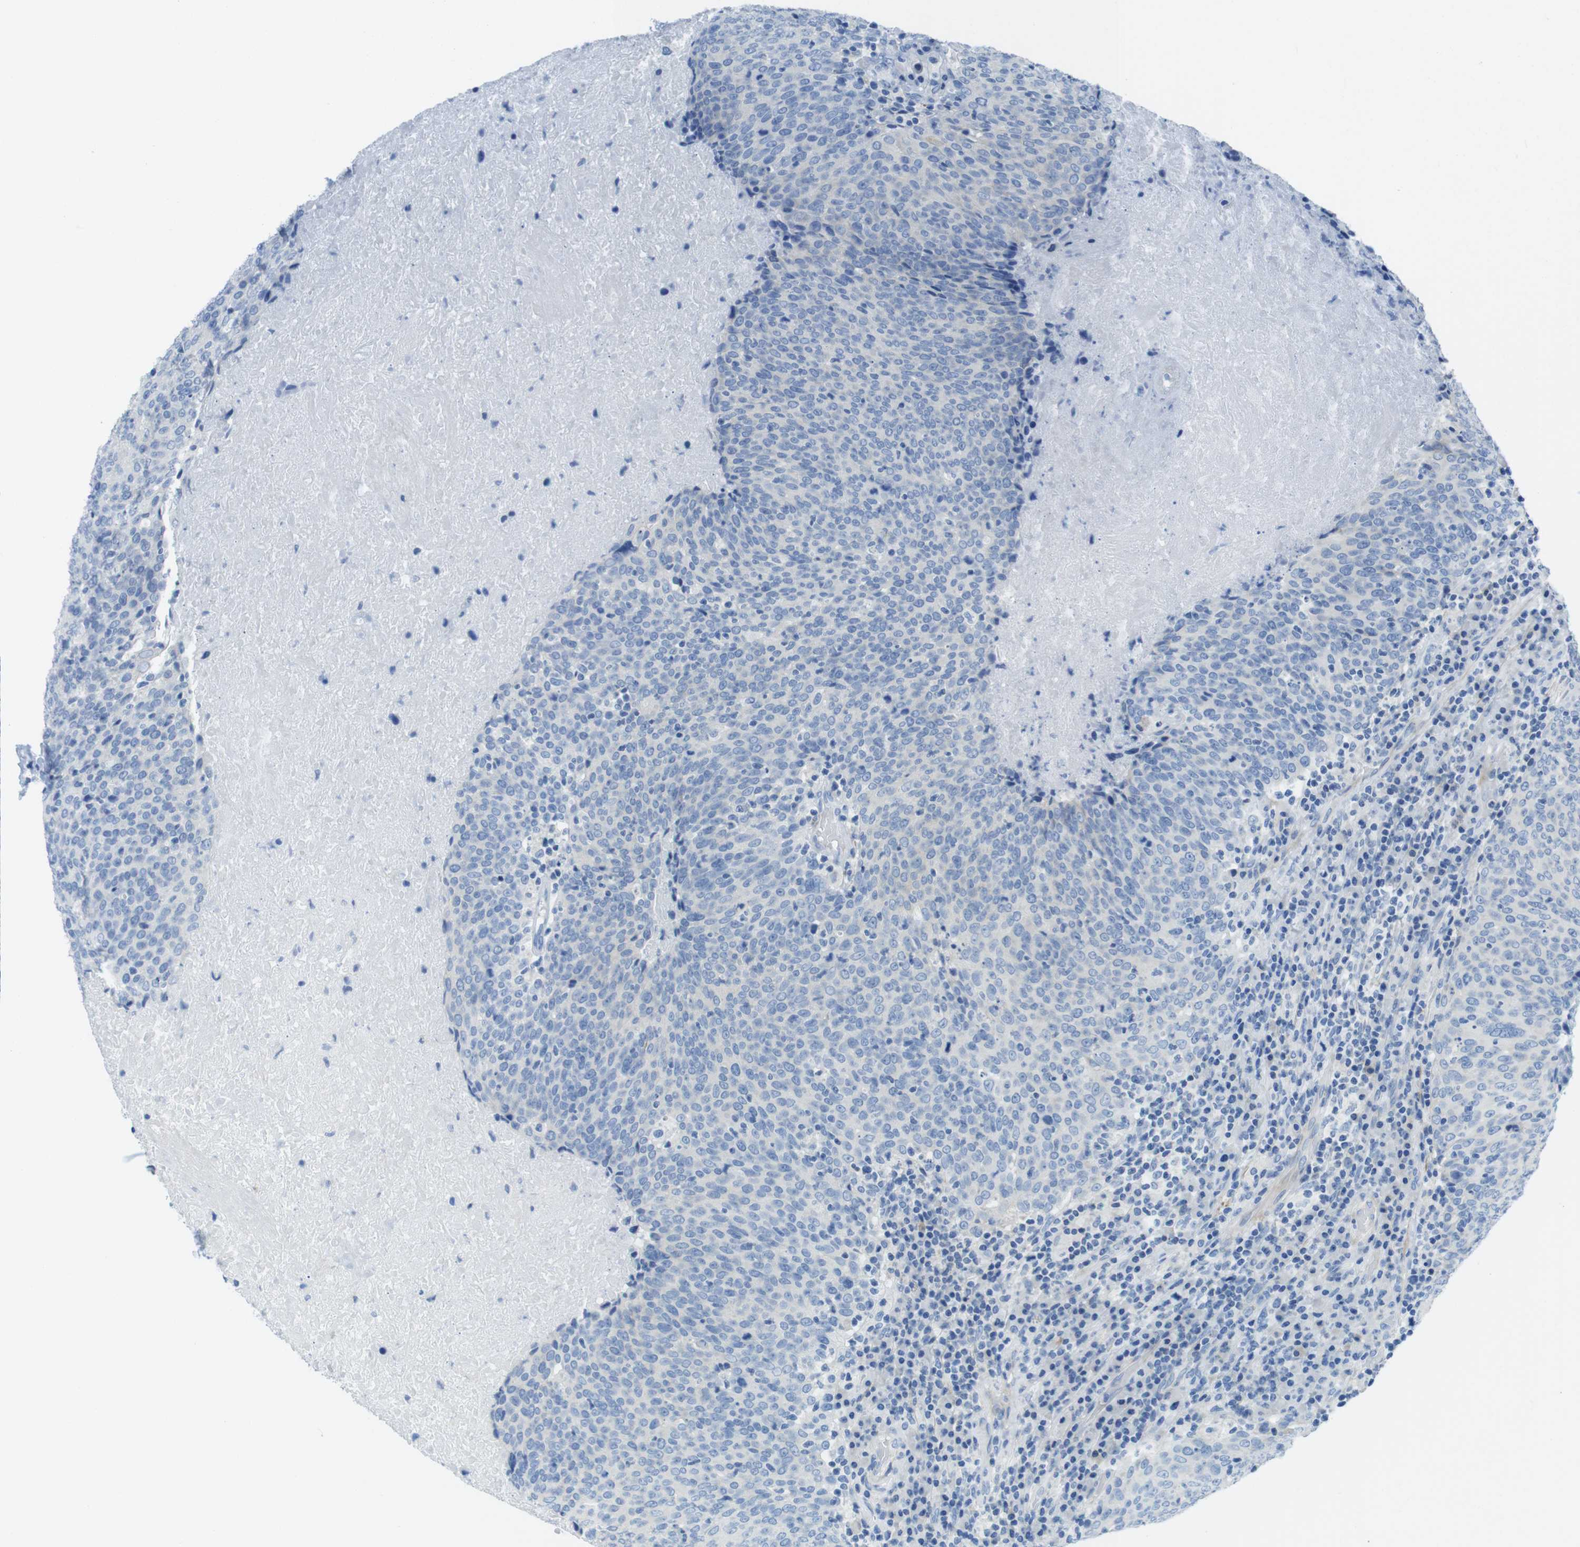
{"staining": {"intensity": "negative", "quantity": "none", "location": "none"}, "tissue": "head and neck cancer", "cell_type": "Tumor cells", "image_type": "cancer", "snomed": [{"axis": "morphology", "description": "Squamous cell carcinoma, NOS"}, {"axis": "morphology", "description": "Squamous cell carcinoma, metastatic, NOS"}, {"axis": "topography", "description": "Lymph node"}, {"axis": "topography", "description": "Head-Neck"}], "caption": "There is no significant positivity in tumor cells of metastatic squamous cell carcinoma (head and neck).", "gene": "ASIC5", "patient": {"sex": "male", "age": 62}}